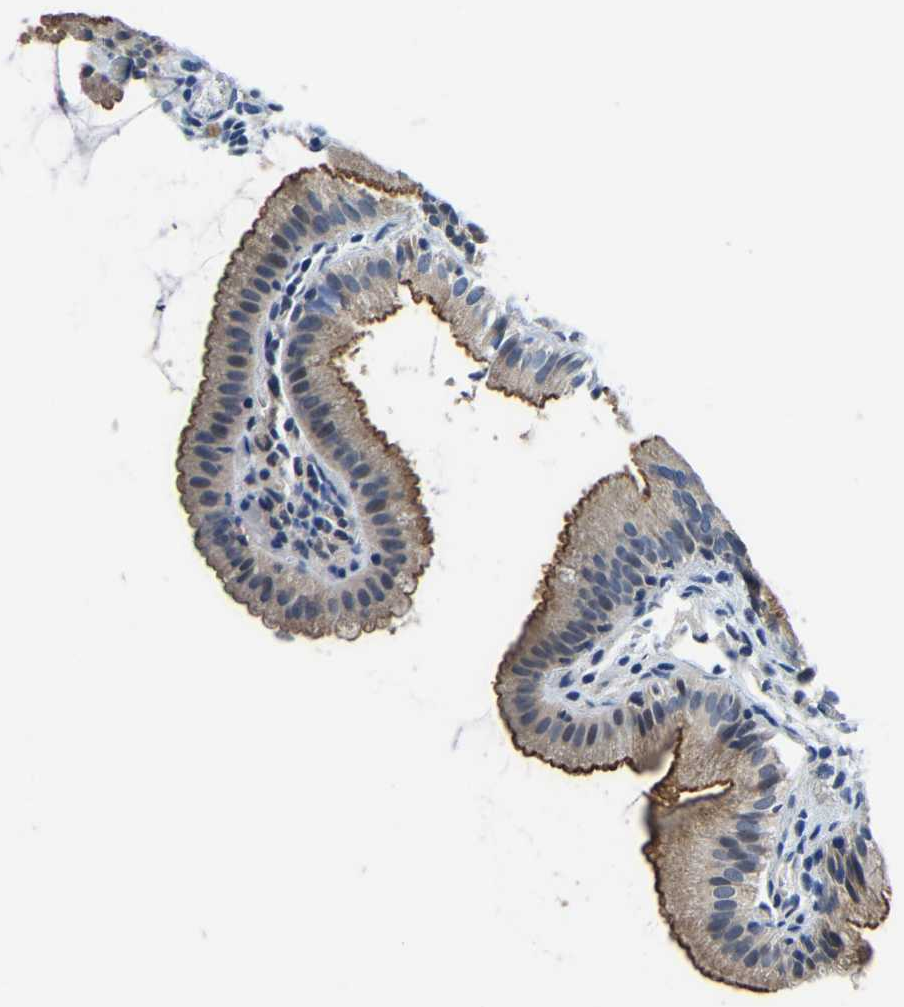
{"staining": {"intensity": "moderate", "quantity": ">75%", "location": "cytoplasmic/membranous"}, "tissue": "gallbladder", "cell_type": "Glandular cells", "image_type": "normal", "snomed": [{"axis": "morphology", "description": "Normal tissue, NOS"}, {"axis": "topography", "description": "Gallbladder"}], "caption": "Brown immunohistochemical staining in normal gallbladder reveals moderate cytoplasmic/membranous expression in approximately >75% of glandular cells. The protein of interest is stained brown, and the nuclei are stained in blue (DAB IHC with brightfield microscopy, high magnification).", "gene": "LIAS", "patient": {"sex": "female", "age": 26}}